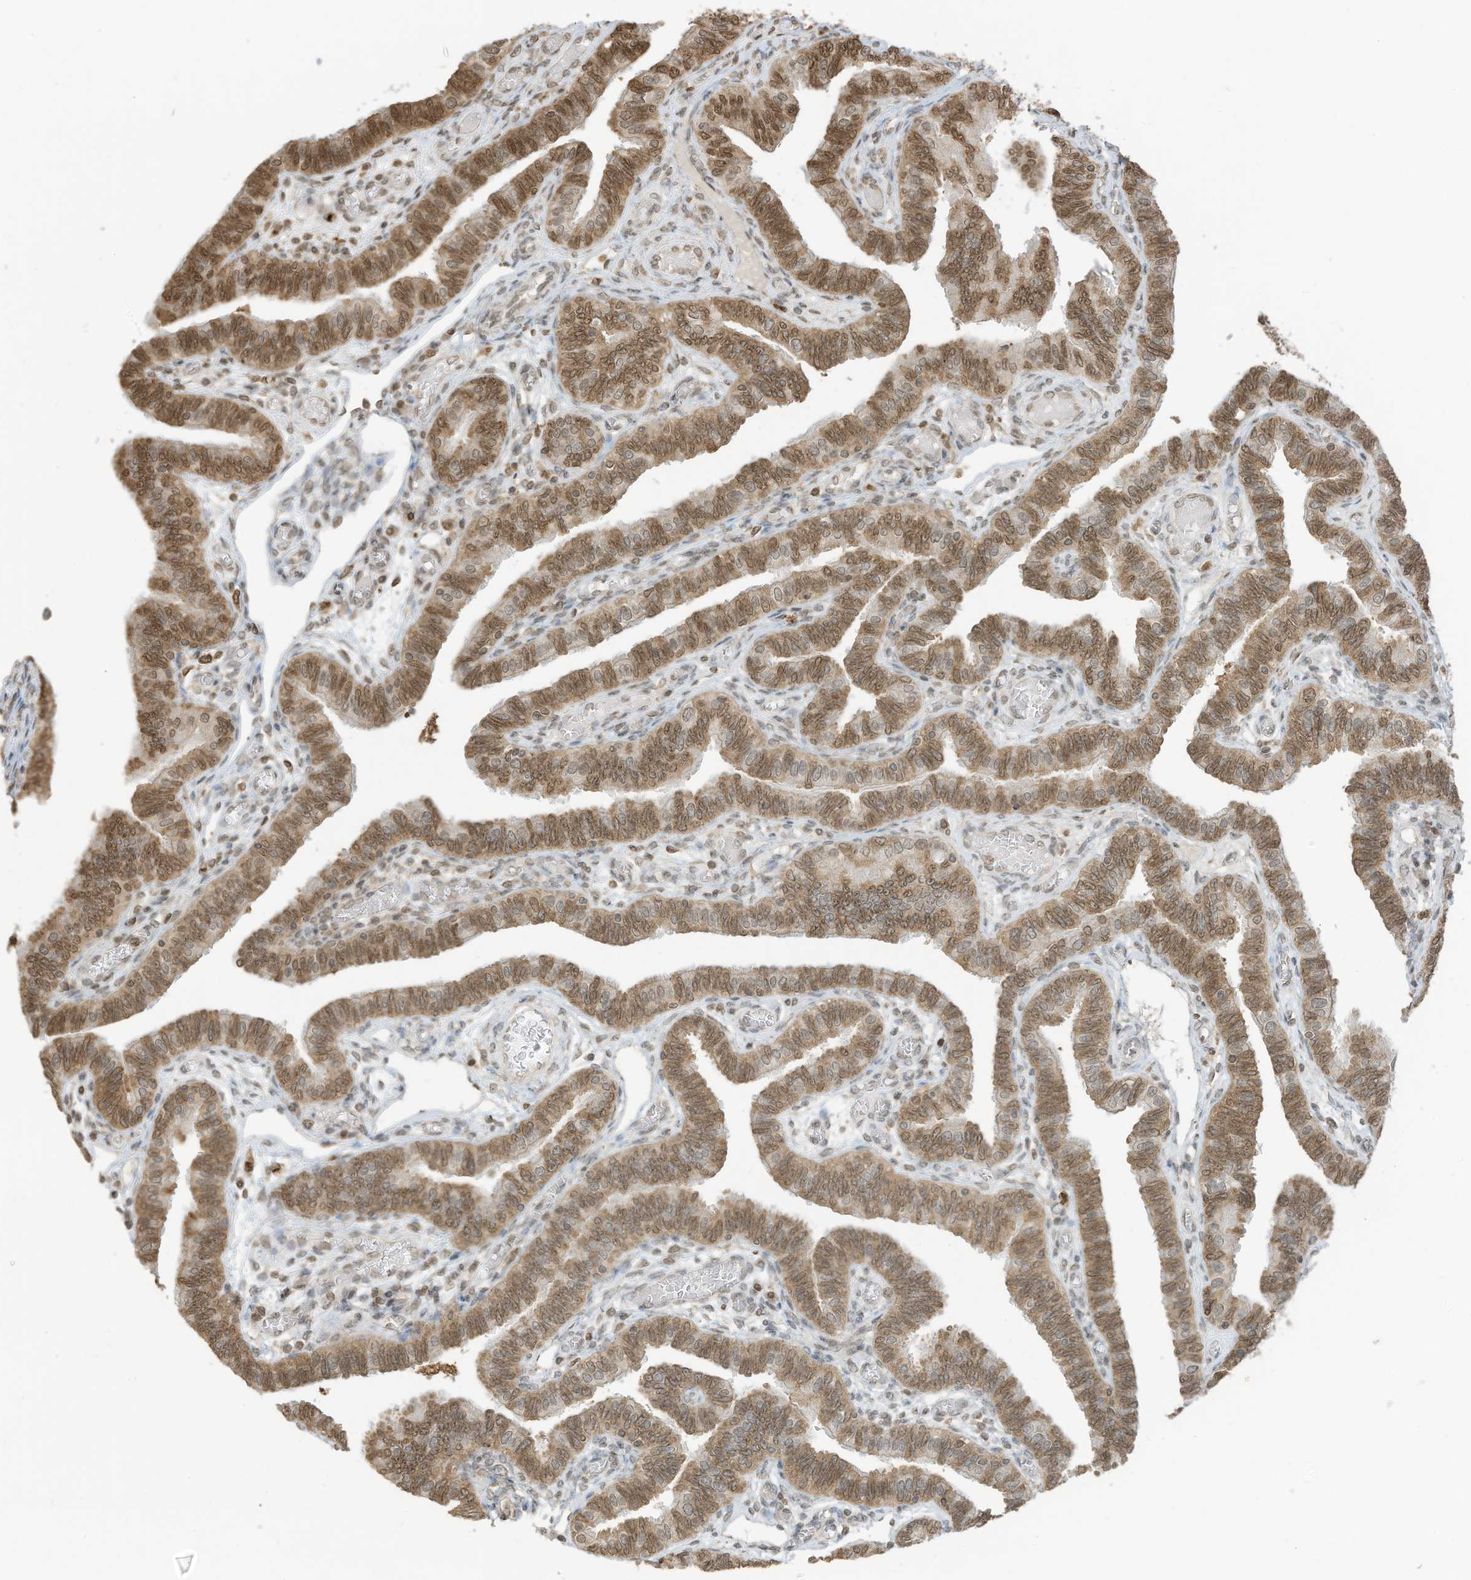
{"staining": {"intensity": "moderate", "quantity": "25%-75%", "location": "cytoplasmic/membranous,nuclear"}, "tissue": "fallopian tube", "cell_type": "Glandular cells", "image_type": "normal", "snomed": [{"axis": "morphology", "description": "Normal tissue, NOS"}, {"axis": "topography", "description": "Fallopian tube"}], "caption": "Brown immunohistochemical staining in benign human fallopian tube reveals moderate cytoplasmic/membranous,nuclear staining in approximately 25%-75% of glandular cells. The staining is performed using DAB brown chromogen to label protein expression. The nuclei are counter-stained blue using hematoxylin.", "gene": "KPNB1", "patient": {"sex": "female", "age": 39}}